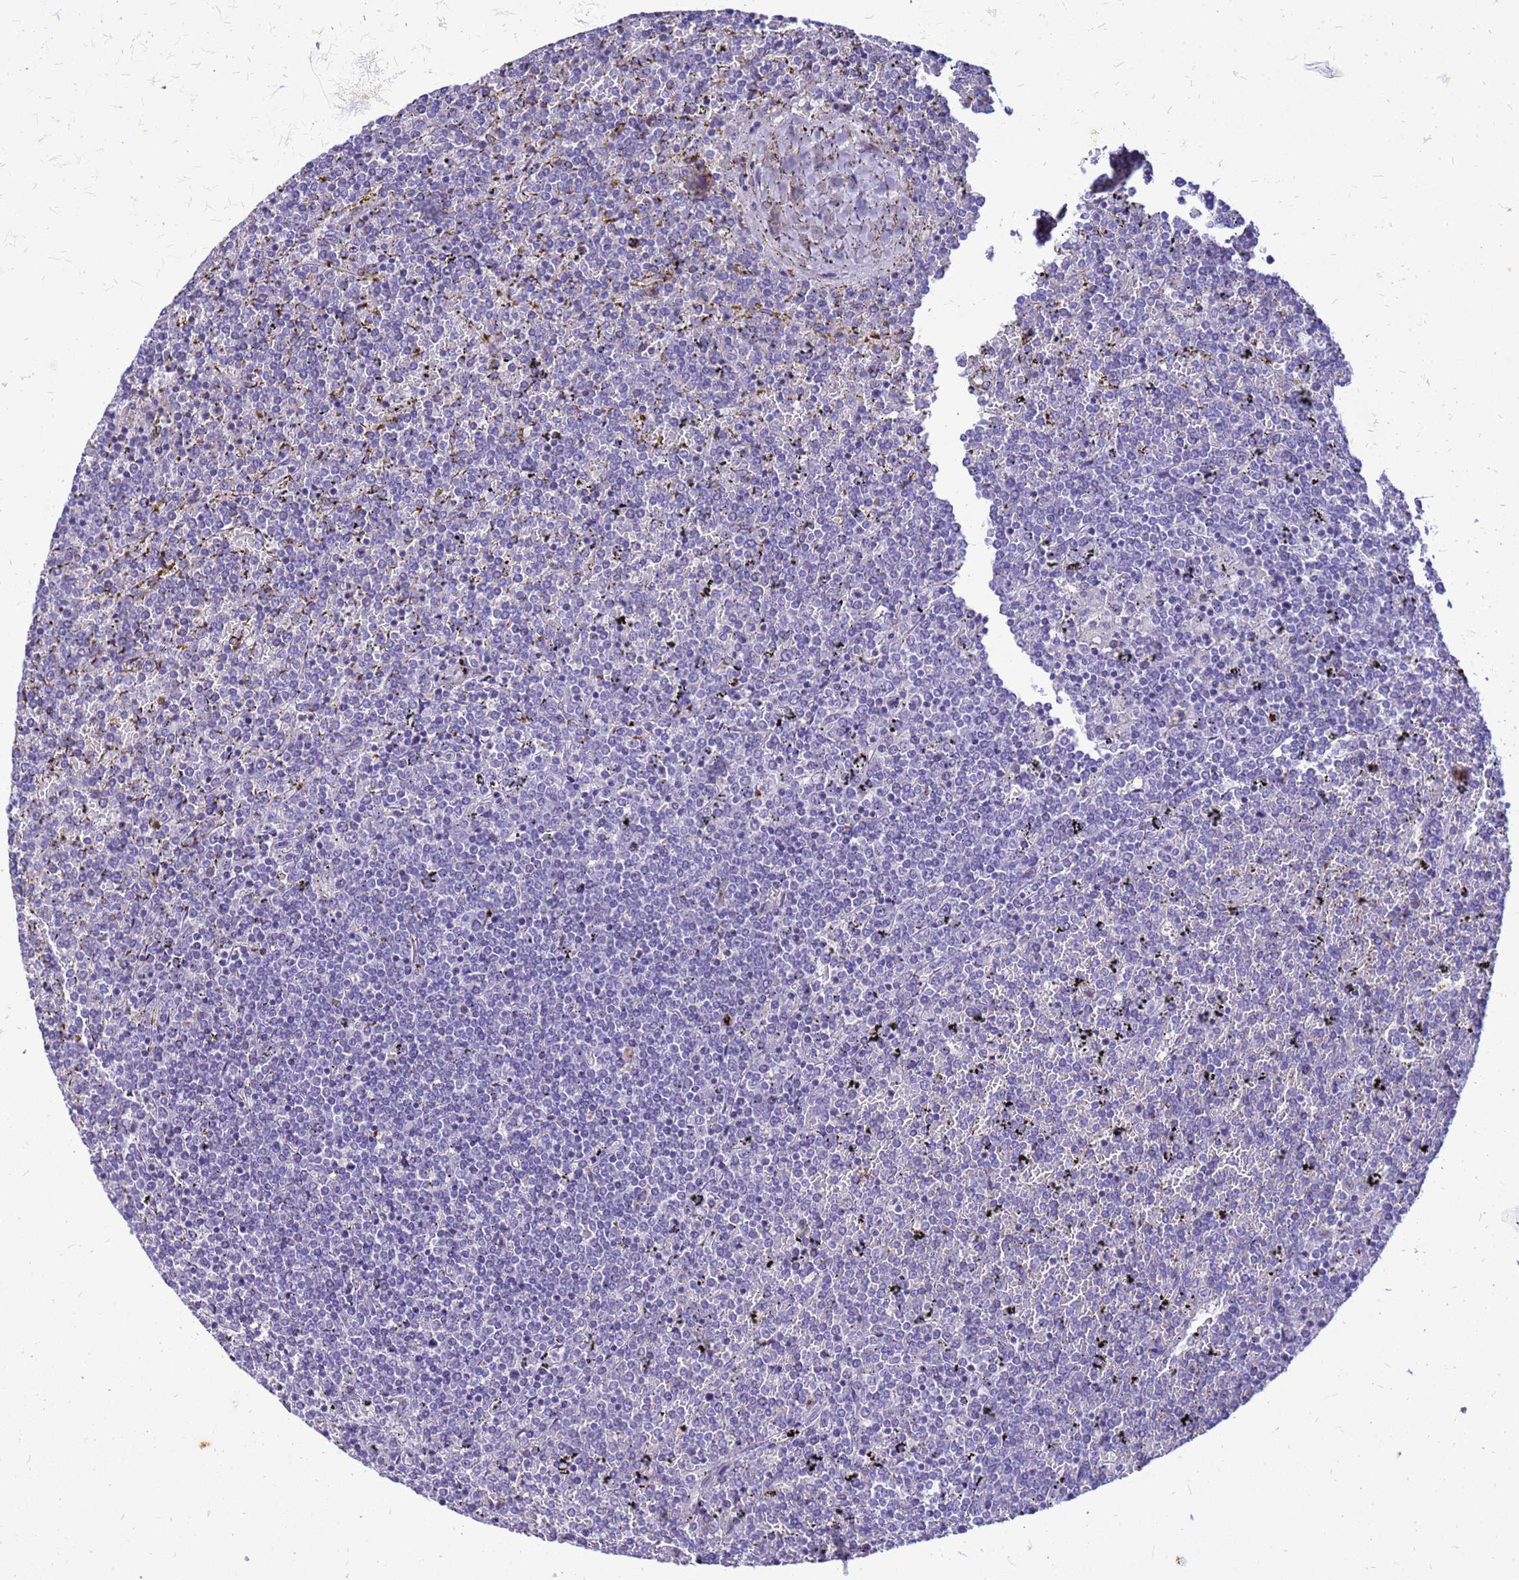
{"staining": {"intensity": "negative", "quantity": "none", "location": "none"}, "tissue": "lymphoma", "cell_type": "Tumor cells", "image_type": "cancer", "snomed": [{"axis": "morphology", "description": "Malignant lymphoma, non-Hodgkin's type, Low grade"}, {"axis": "topography", "description": "Spleen"}], "caption": "IHC histopathology image of neoplastic tissue: human malignant lymphoma, non-Hodgkin's type (low-grade) stained with DAB shows no significant protein staining in tumor cells.", "gene": "AKR1C1", "patient": {"sex": "female", "age": 19}}